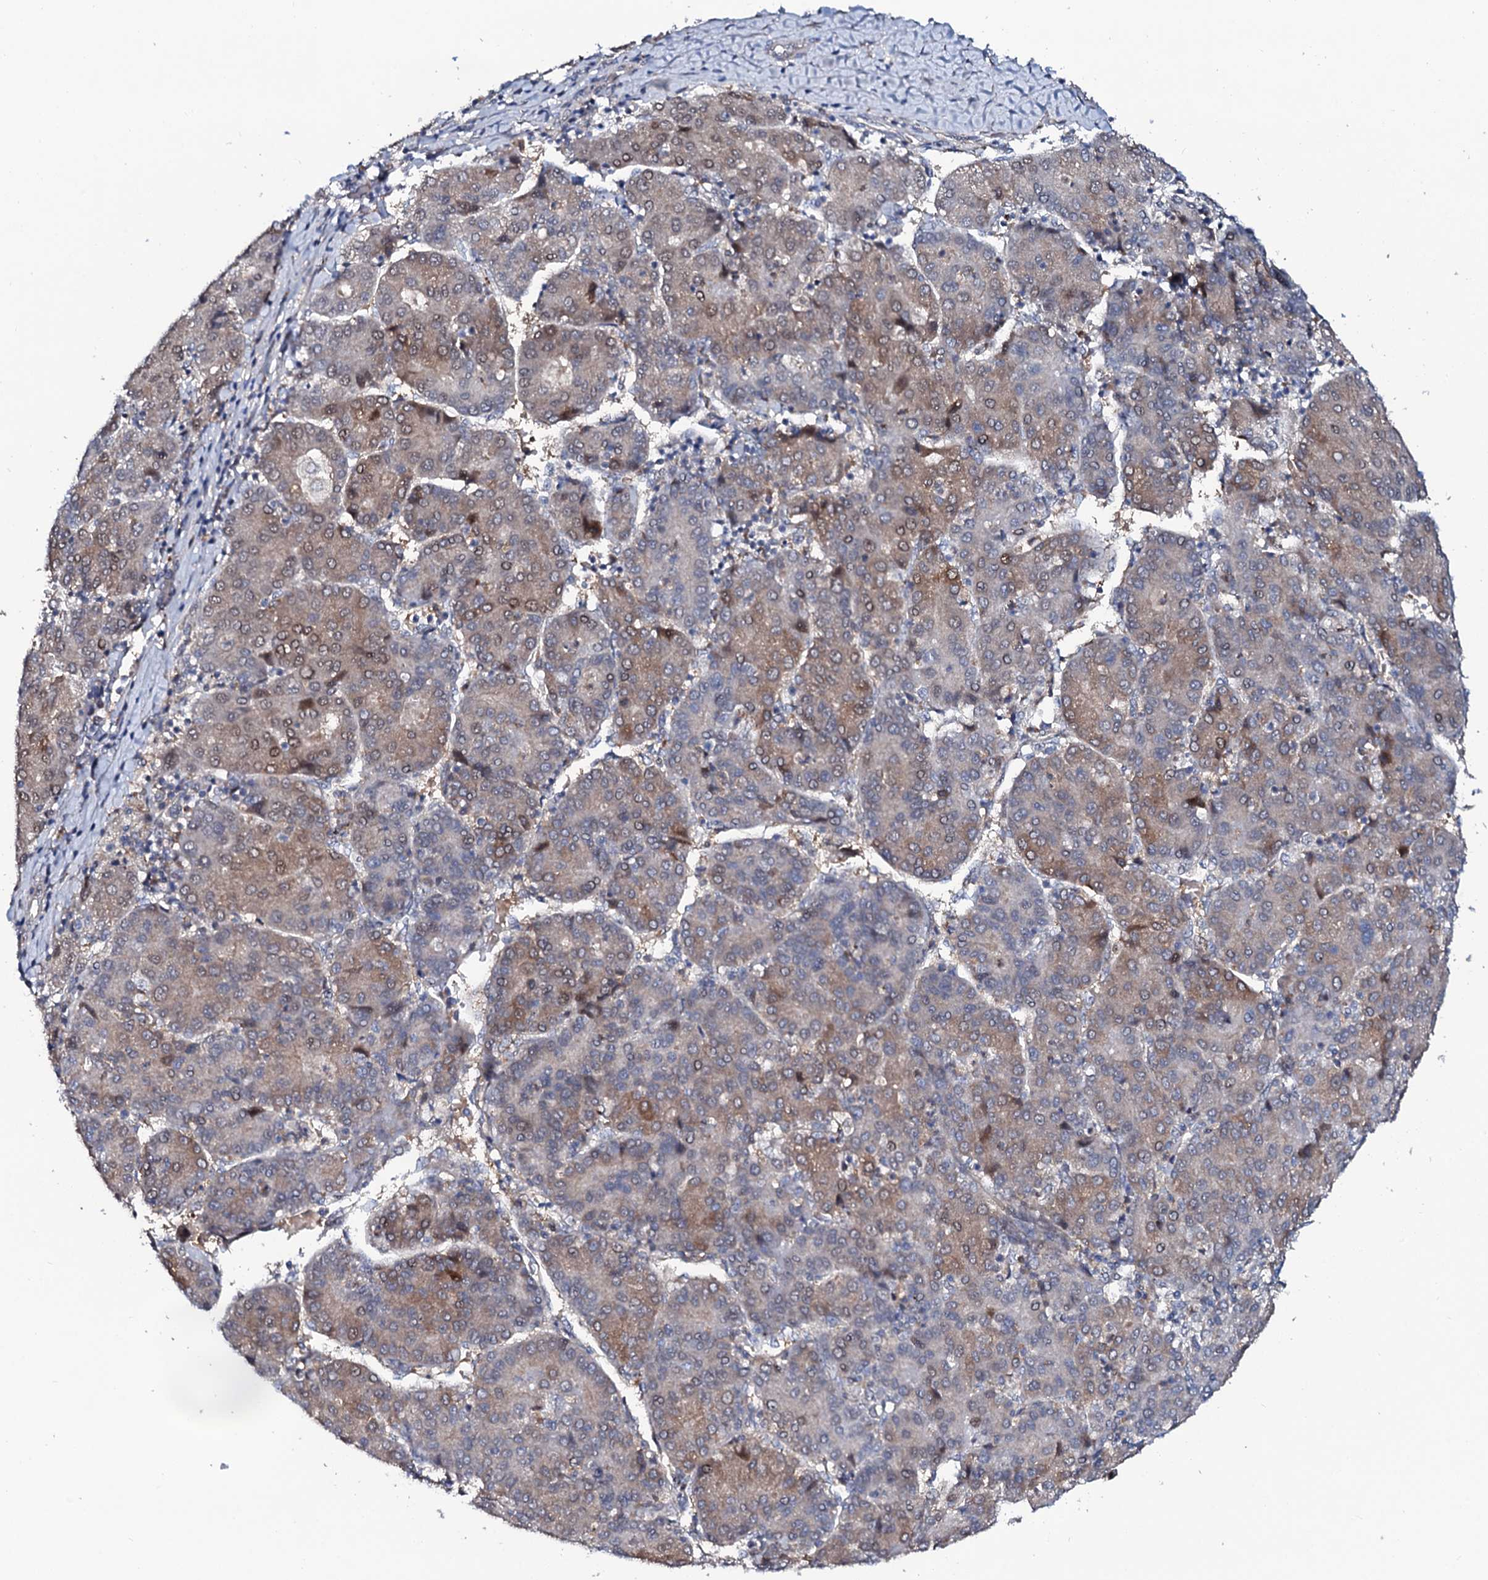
{"staining": {"intensity": "moderate", "quantity": "25%-75%", "location": "cytoplasmic/membranous"}, "tissue": "liver cancer", "cell_type": "Tumor cells", "image_type": "cancer", "snomed": [{"axis": "morphology", "description": "Carcinoma, Hepatocellular, NOS"}, {"axis": "topography", "description": "Liver"}], "caption": "Immunohistochemistry (DAB (3,3'-diaminobenzidine)) staining of human hepatocellular carcinoma (liver) displays moderate cytoplasmic/membranous protein positivity in approximately 25%-75% of tumor cells. The staining was performed using DAB (3,3'-diaminobenzidine) to visualize the protein expression in brown, while the nuclei were stained in blue with hematoxylin (Magnification: 20x).", "gene": "PPP1R3D", "patient": {"sex": "male", "age": 65}}